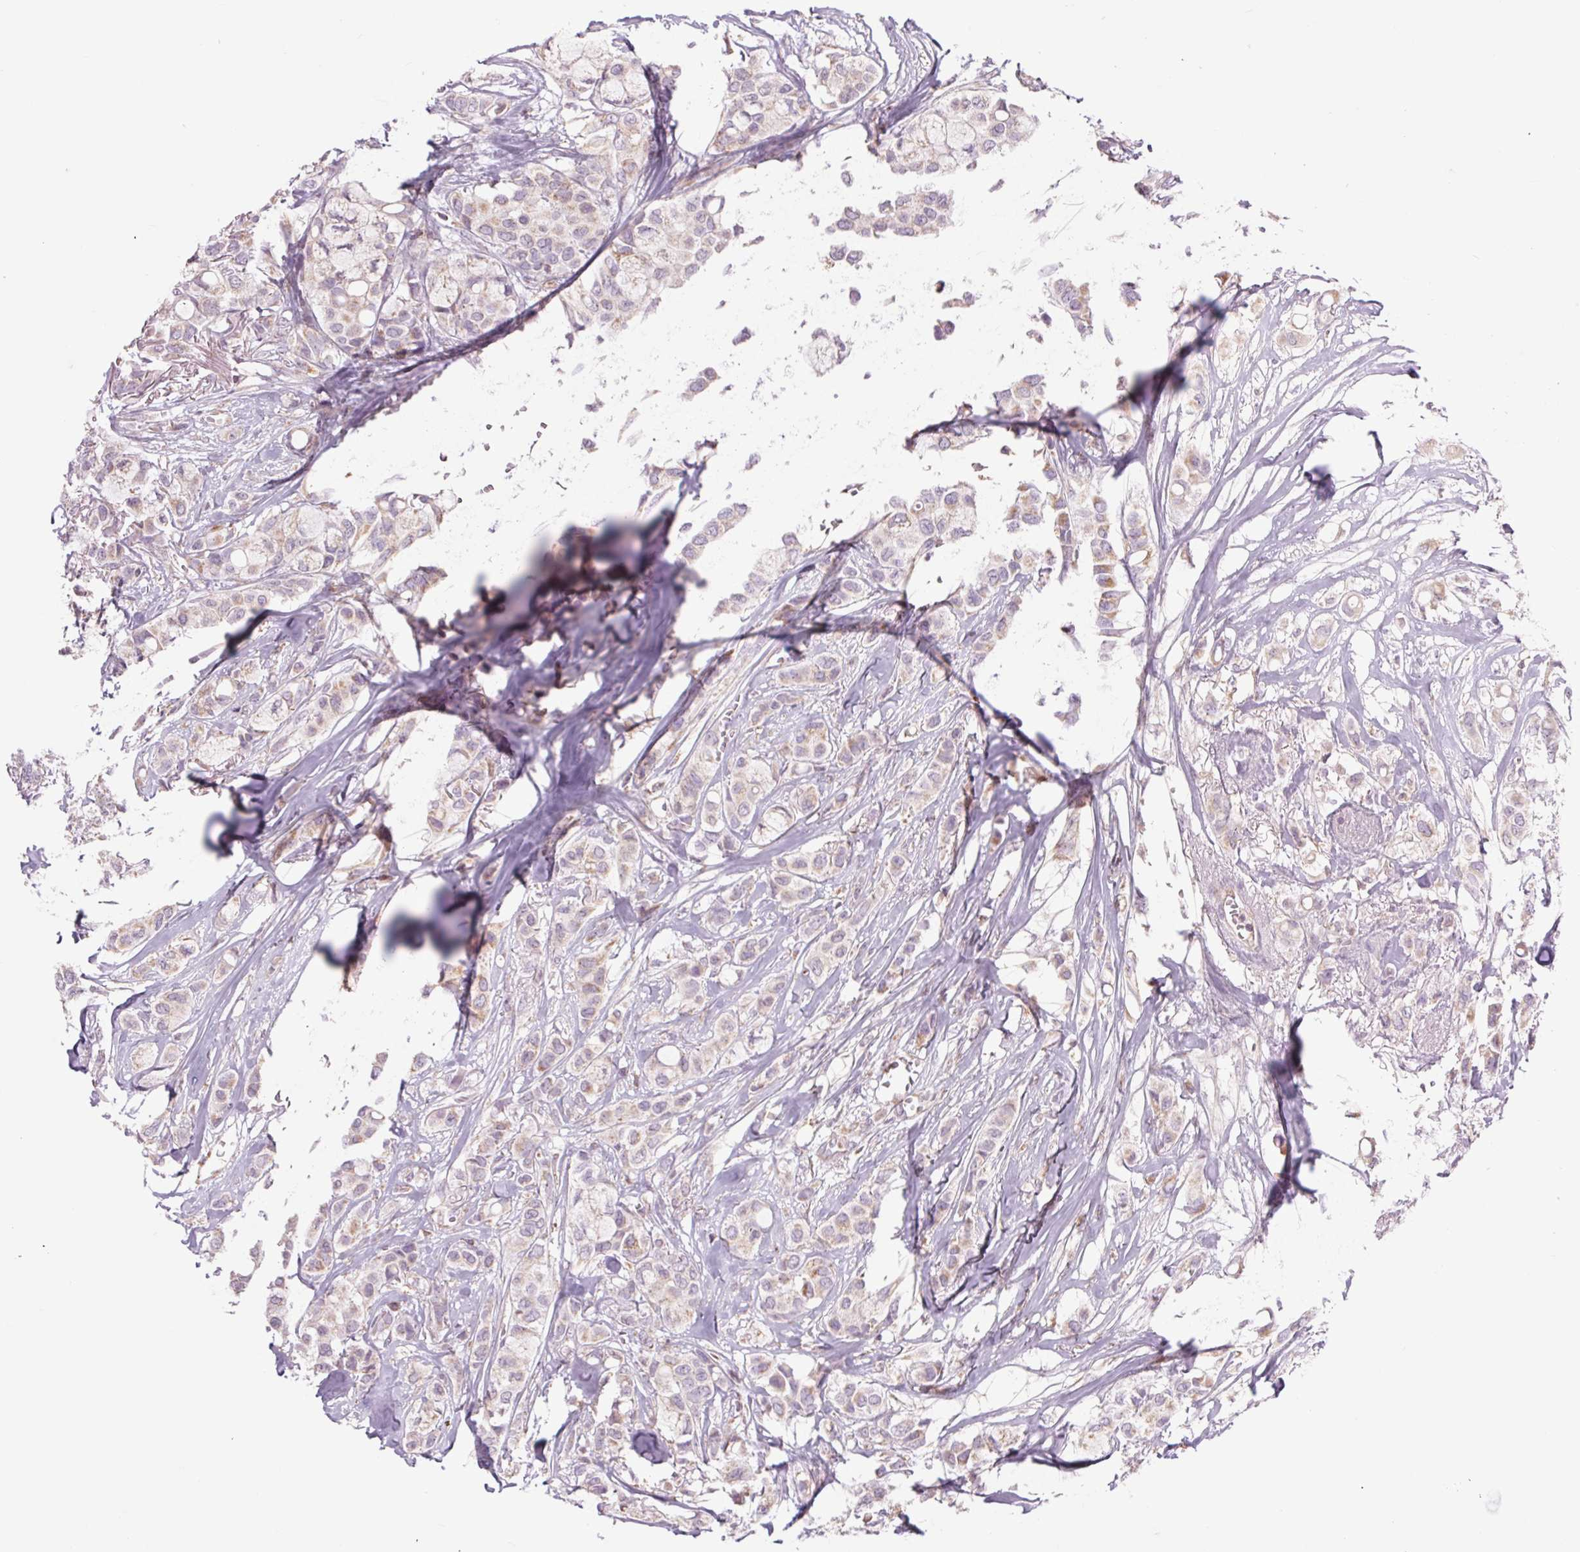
{"staining": {"intensity": "weak", "quantity": "<25%", "location": "cytoplasmic/membranous"}, "tissue": "breast cancer", "cell_type": "Tumor cells", "image_type": "cancer", "snomed": [{"axis": "morphology", "description": "Duct carcinoma"}, {"axis": "topography", "description": "Breast"}], "caption": "Tumor cells show no significant expression in invasive ductal carcinoma (breast). Nuclei are stained in blue.", "gene": "COX6A1", "patient": {"sex": "female", "age": 85}}